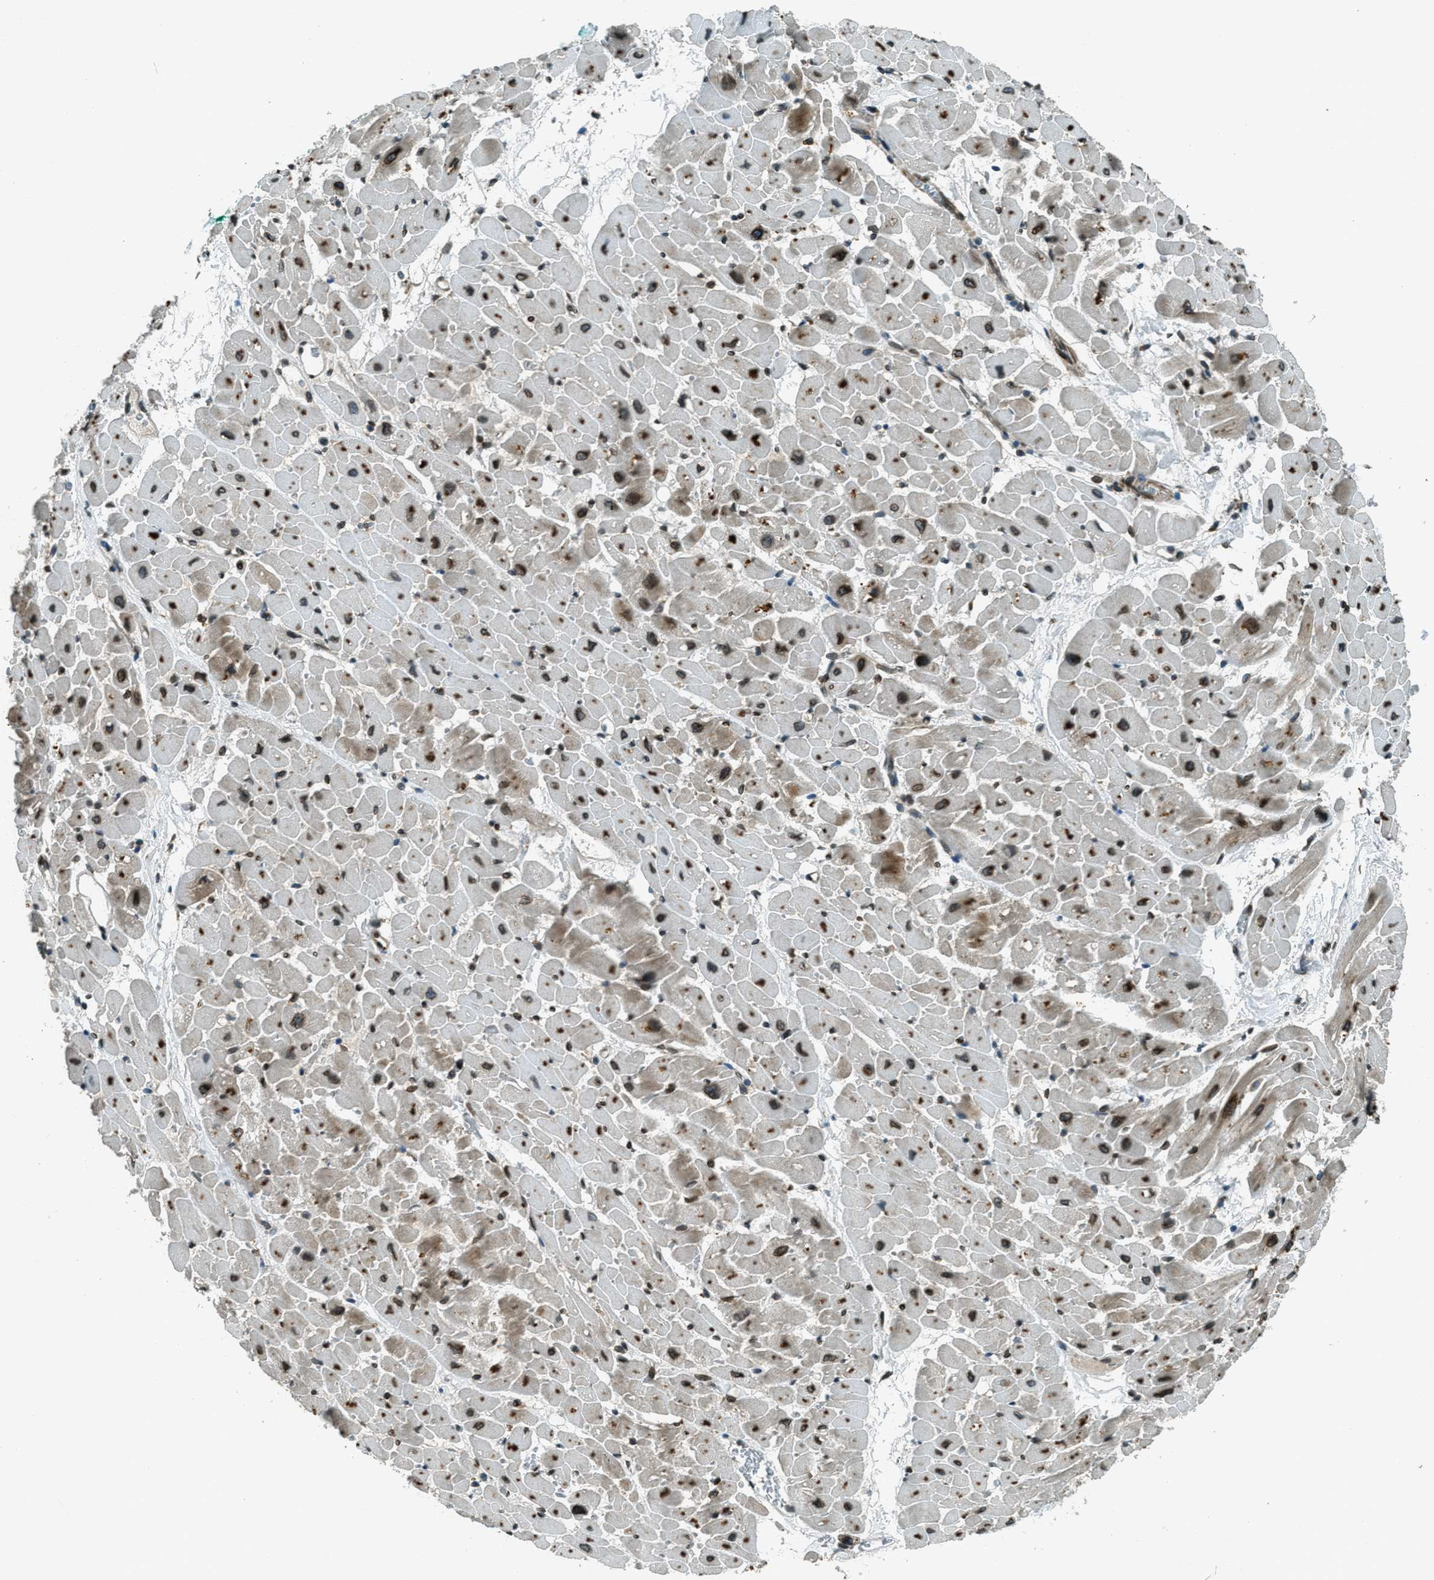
{"staining": {"intensity": "strong", "quantity": ">75%", "location": "cytoplasmic/membranous,nuclear"}, "tissue": "heart muscle", "cell_type": "Cardiomyocytes", "image_type": "normal", "snomed": [{"axis": "morphology", "description": "Normal tissue, NOS"}, {"axis": "topography", "description": "Heart"}], "caption": "This image reveals immunohistochemistry (IHC) staining of benign human heart muscle, with high strong cytoplasmic/membranous,nuclear expression in approximately >75% of cardiomyocytes.", "gene": "LEMD2", "patient": {"sex": "male", "age": 45}}